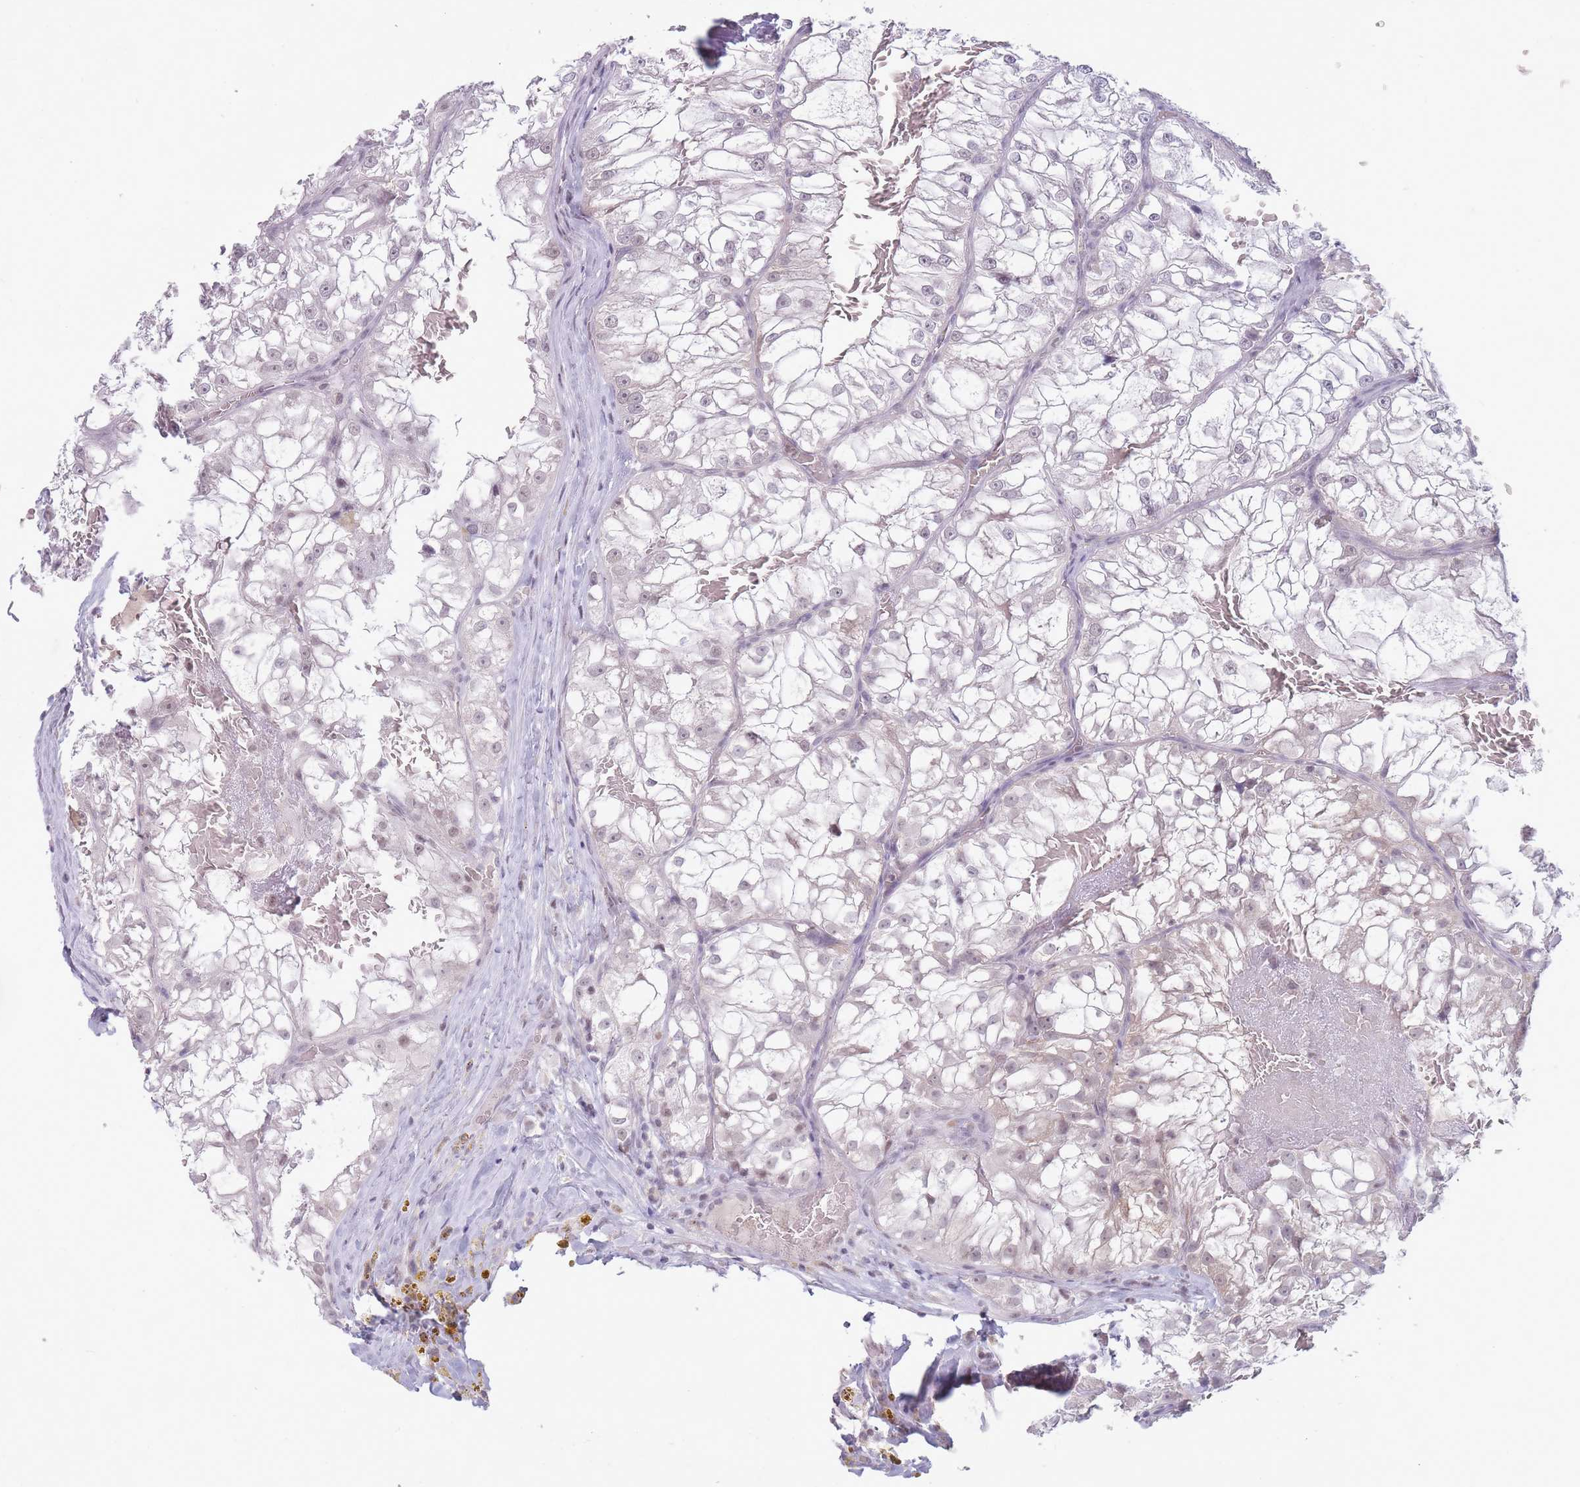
{"staining": {"intensity": "weak", "quantity": "<25%", "location": "nuclear"}, "tissue": "renal cancer", "cell_type": "Tumor cells", "image_type": "cancer", "snomed": [{"axis": "morphology", "description": "Adenocarcinoma, NOS"}, {"axis": "topography", "description": "Kidney"}], "caption": "This is an immunohistochemistry (IHC) photomicrograph of human adenocarcinoma (renal). There is no expression in tumor cells.", "gene": "ARID3B", "patient": {"sex": "female", "age": 72}}